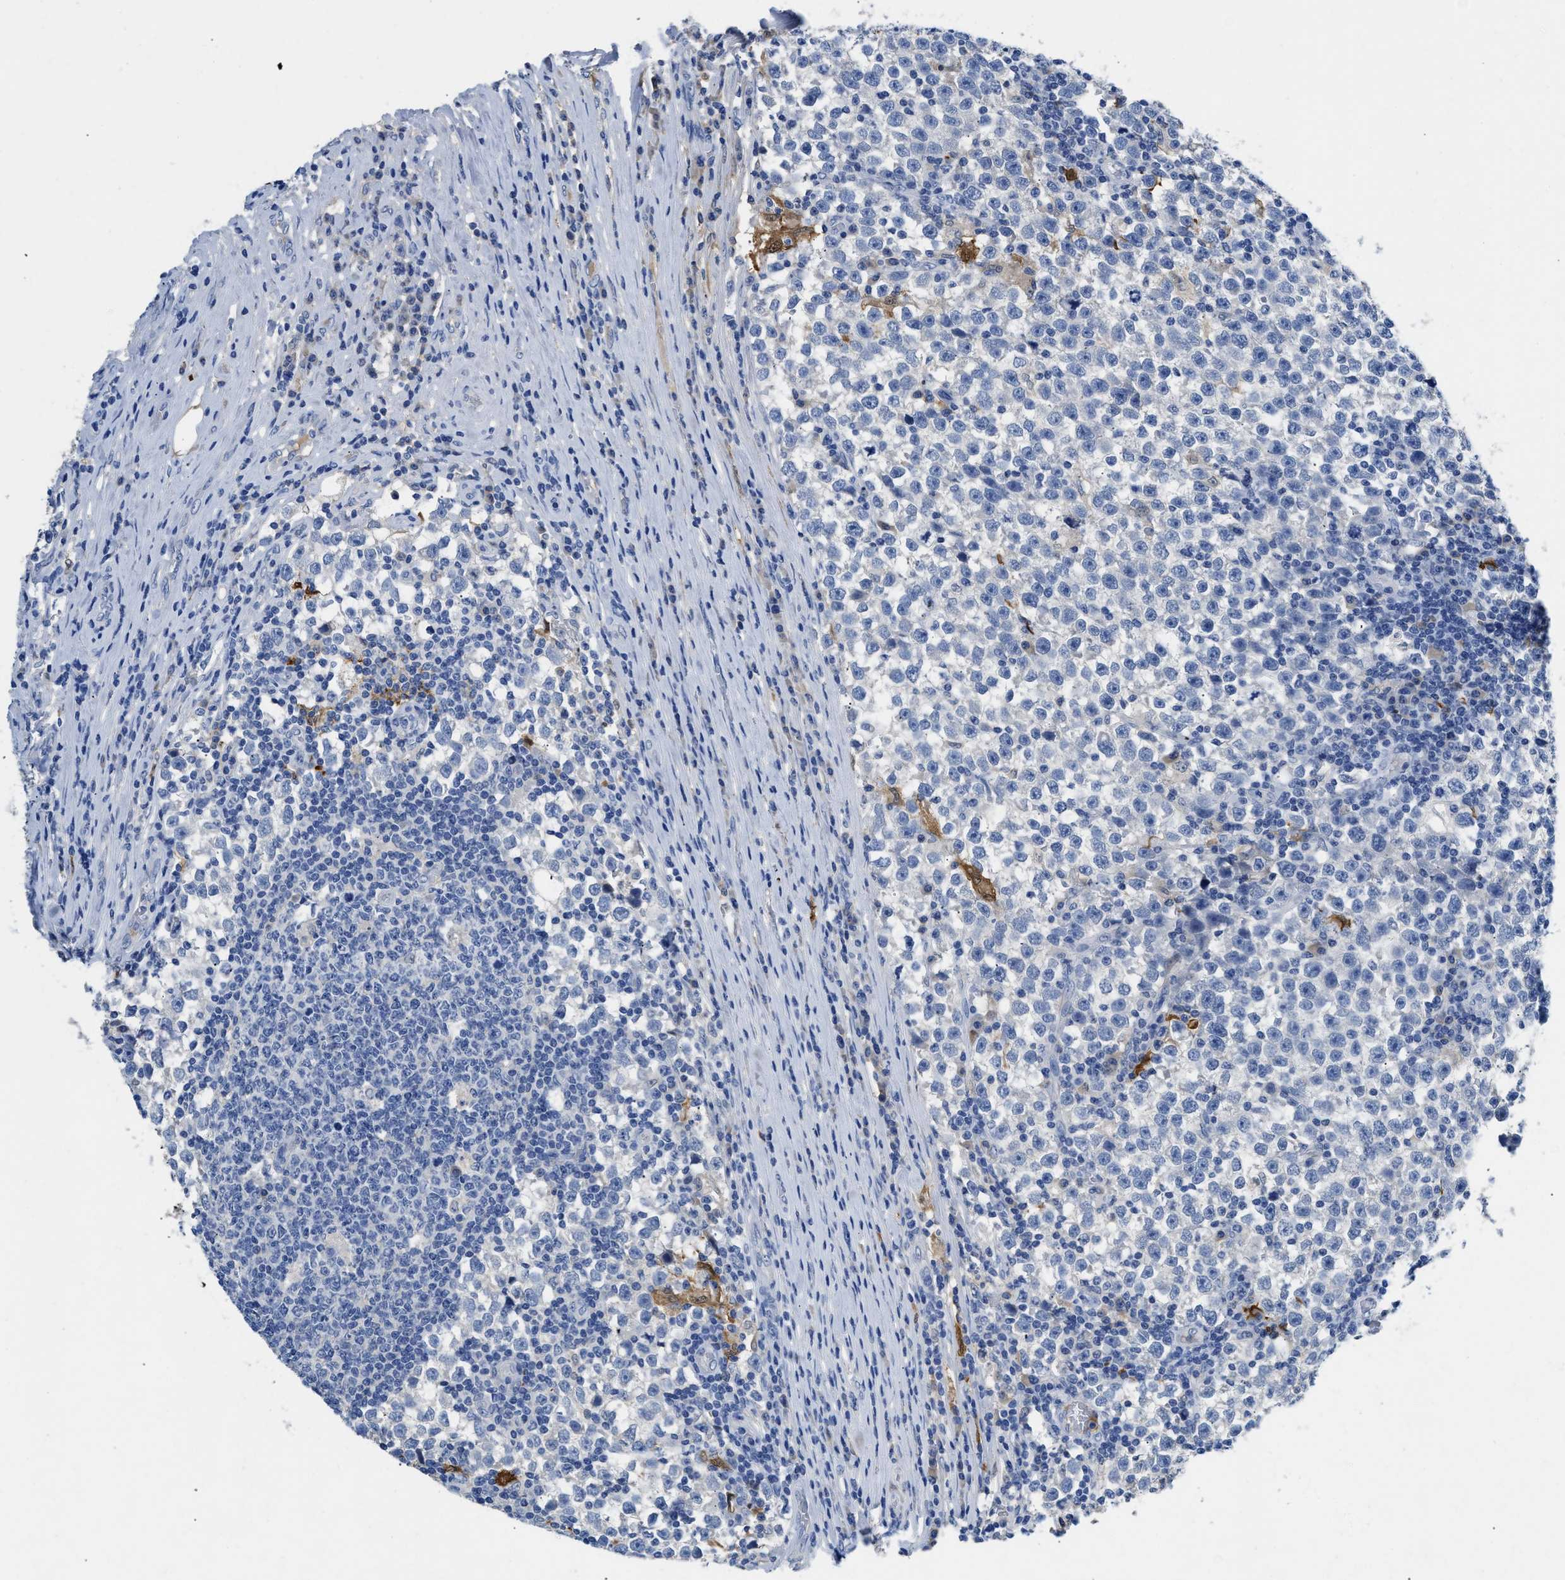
{"staining": {"intensity": "negative", "quantity": "none", "location": "none"}, "tissue": "testis cancer", "cell_type": "Tumor cells", "image_type": "cancer", "snomed": [{"axis": "morphology", "description": "Normal tissue, NOS"}, {"axis": "morphology", "description": "Seminoma, NOS"}, {"axis": "topography", "description": "Testis"}], "caption": "Tumor cells are negative for protein expression in human testis seminoma.", "gene": "SPEG", "patient": {"sex": "male", "age": 43}}